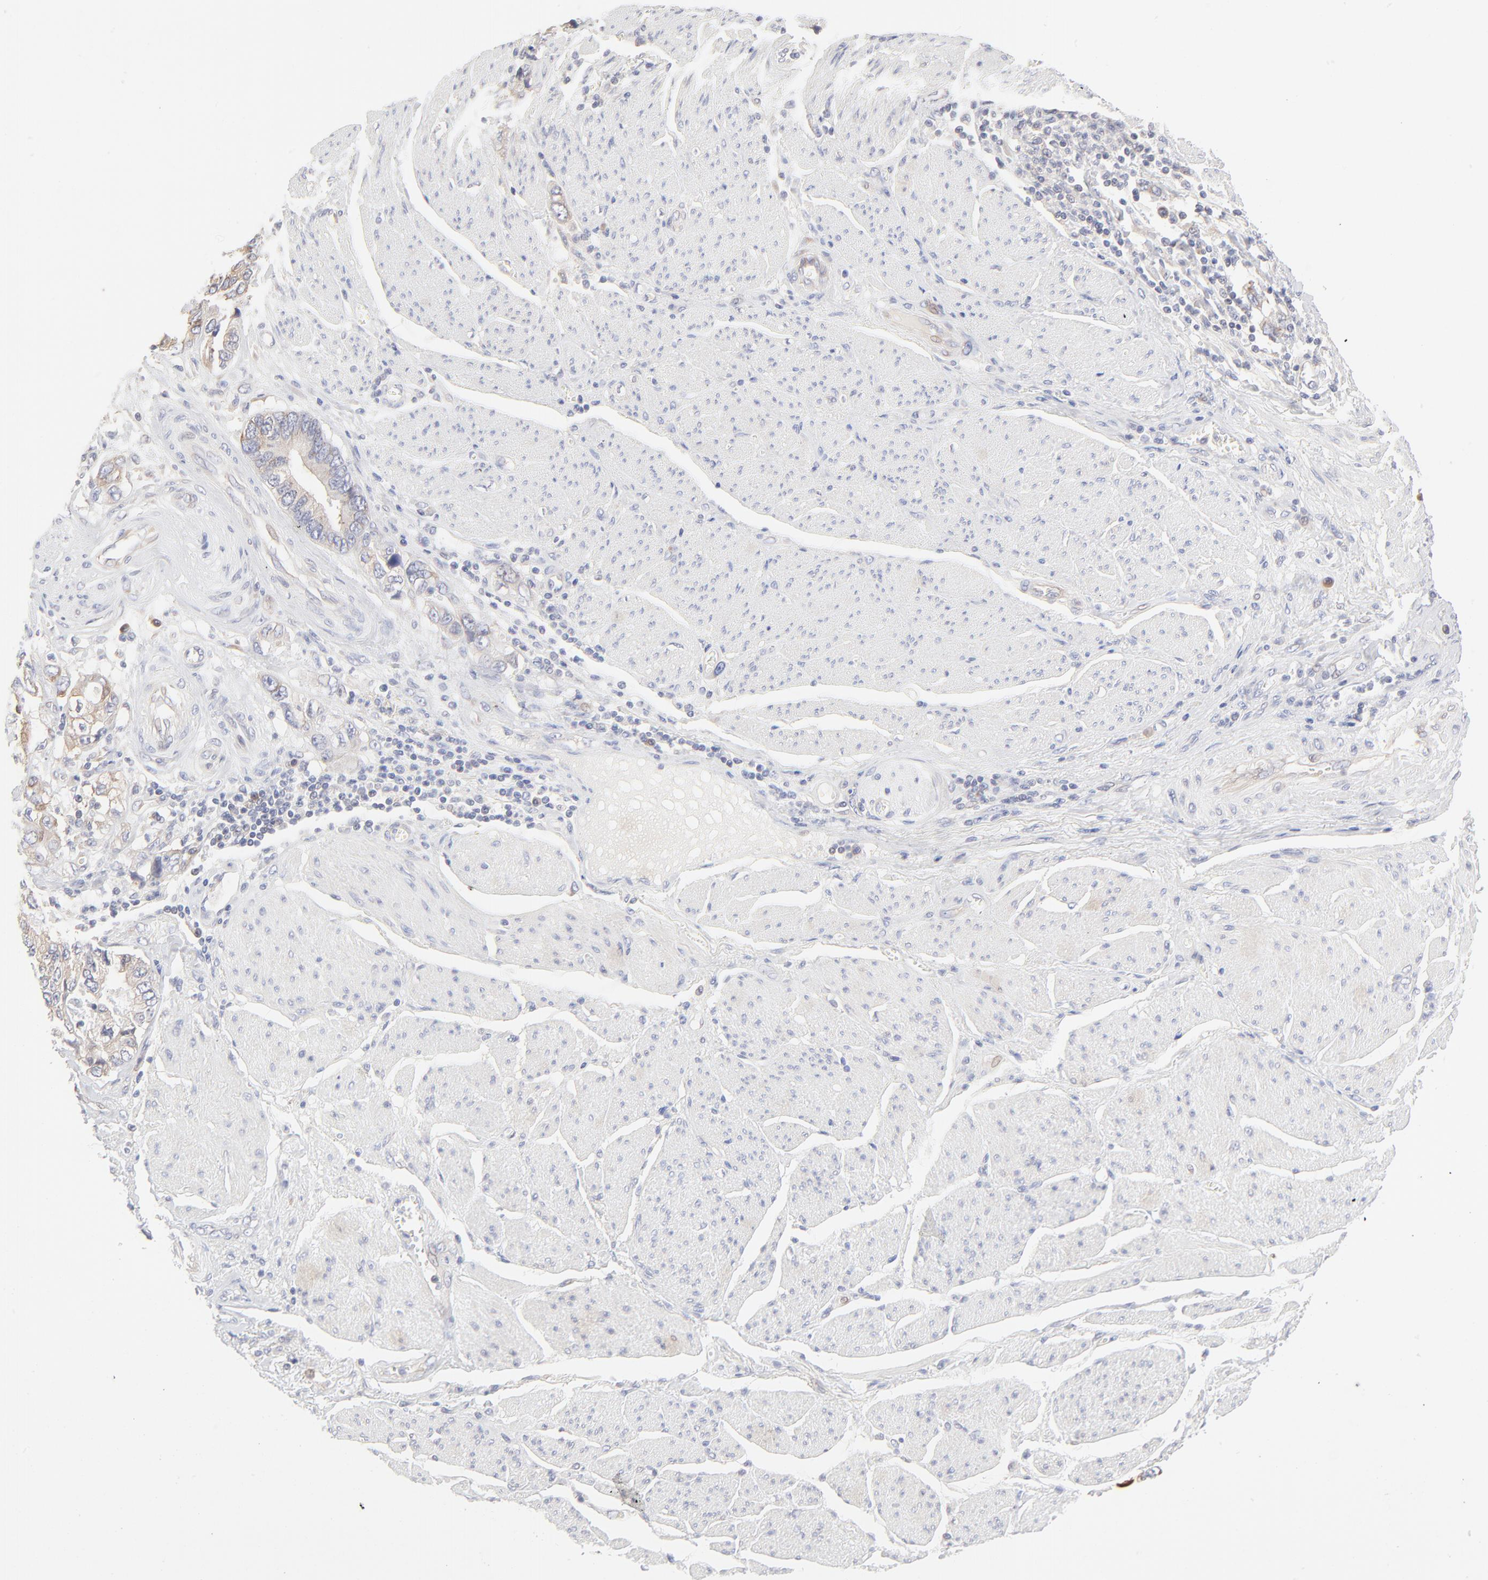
{"staining": {"intensity": "weak", "quantity": ">75%", "location": "cytoplasmic/membranous"}, "tissue": "stomach cancer", "cell_type": "Tumor cells", "image_type": "cancer", "snomed": [{"axis": "morphology", "description": "Adenocarcinoma, NOS"}, {"axis": "topography", "description": "Pancreas"}, {"axis": "topography", "description": "Stomach, upper"}], "caption": "A brown stain labels weak cytoplasmic/membranous staining of a protein in human stomach cancer tumor cells.", "gene": "RPS21", "patient": {"sex": "male", "age": 77}}